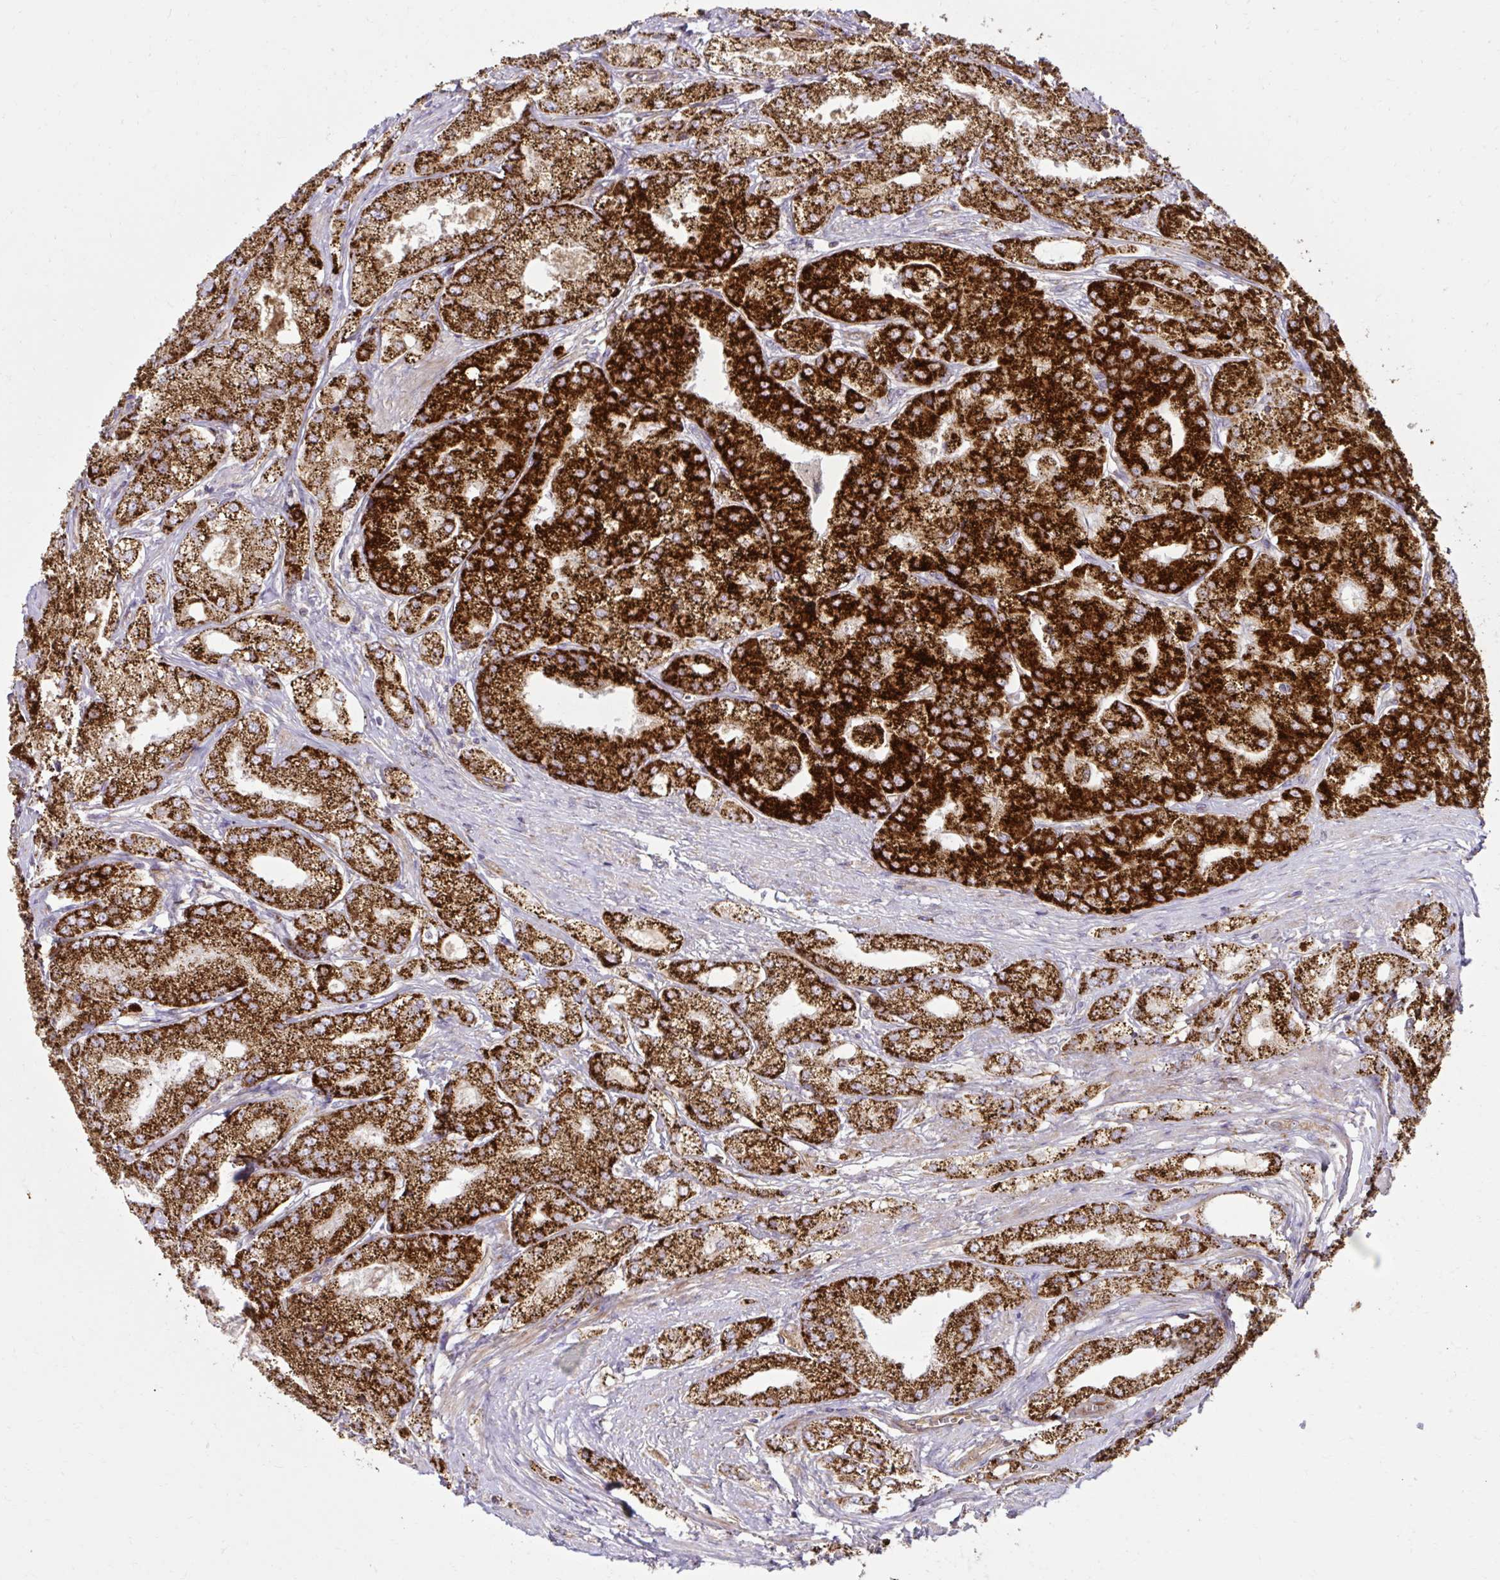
{"staining": {"intensity": "strong", "quantity": ">75%", "location": "cytoplasmic/membranous"}, "tissue": "prostate cancer", "cell_type": "Tumor cells", "image_type": "cancer", "snomed": [{"axis": "morphology", "description": "Adenocarcinoma, High grade"}, {"axis": "topography", "description": "Prostate"}], "caption": "Adenocarcinoma (high-grade) (prostate) tissue reveals strong cytoplasmic/membranous expression in approximately >75% of tumor cells Nuclei are stained in blue.", "gene": "LIMS1", "patient": {"sex": "male", "age": 61}}